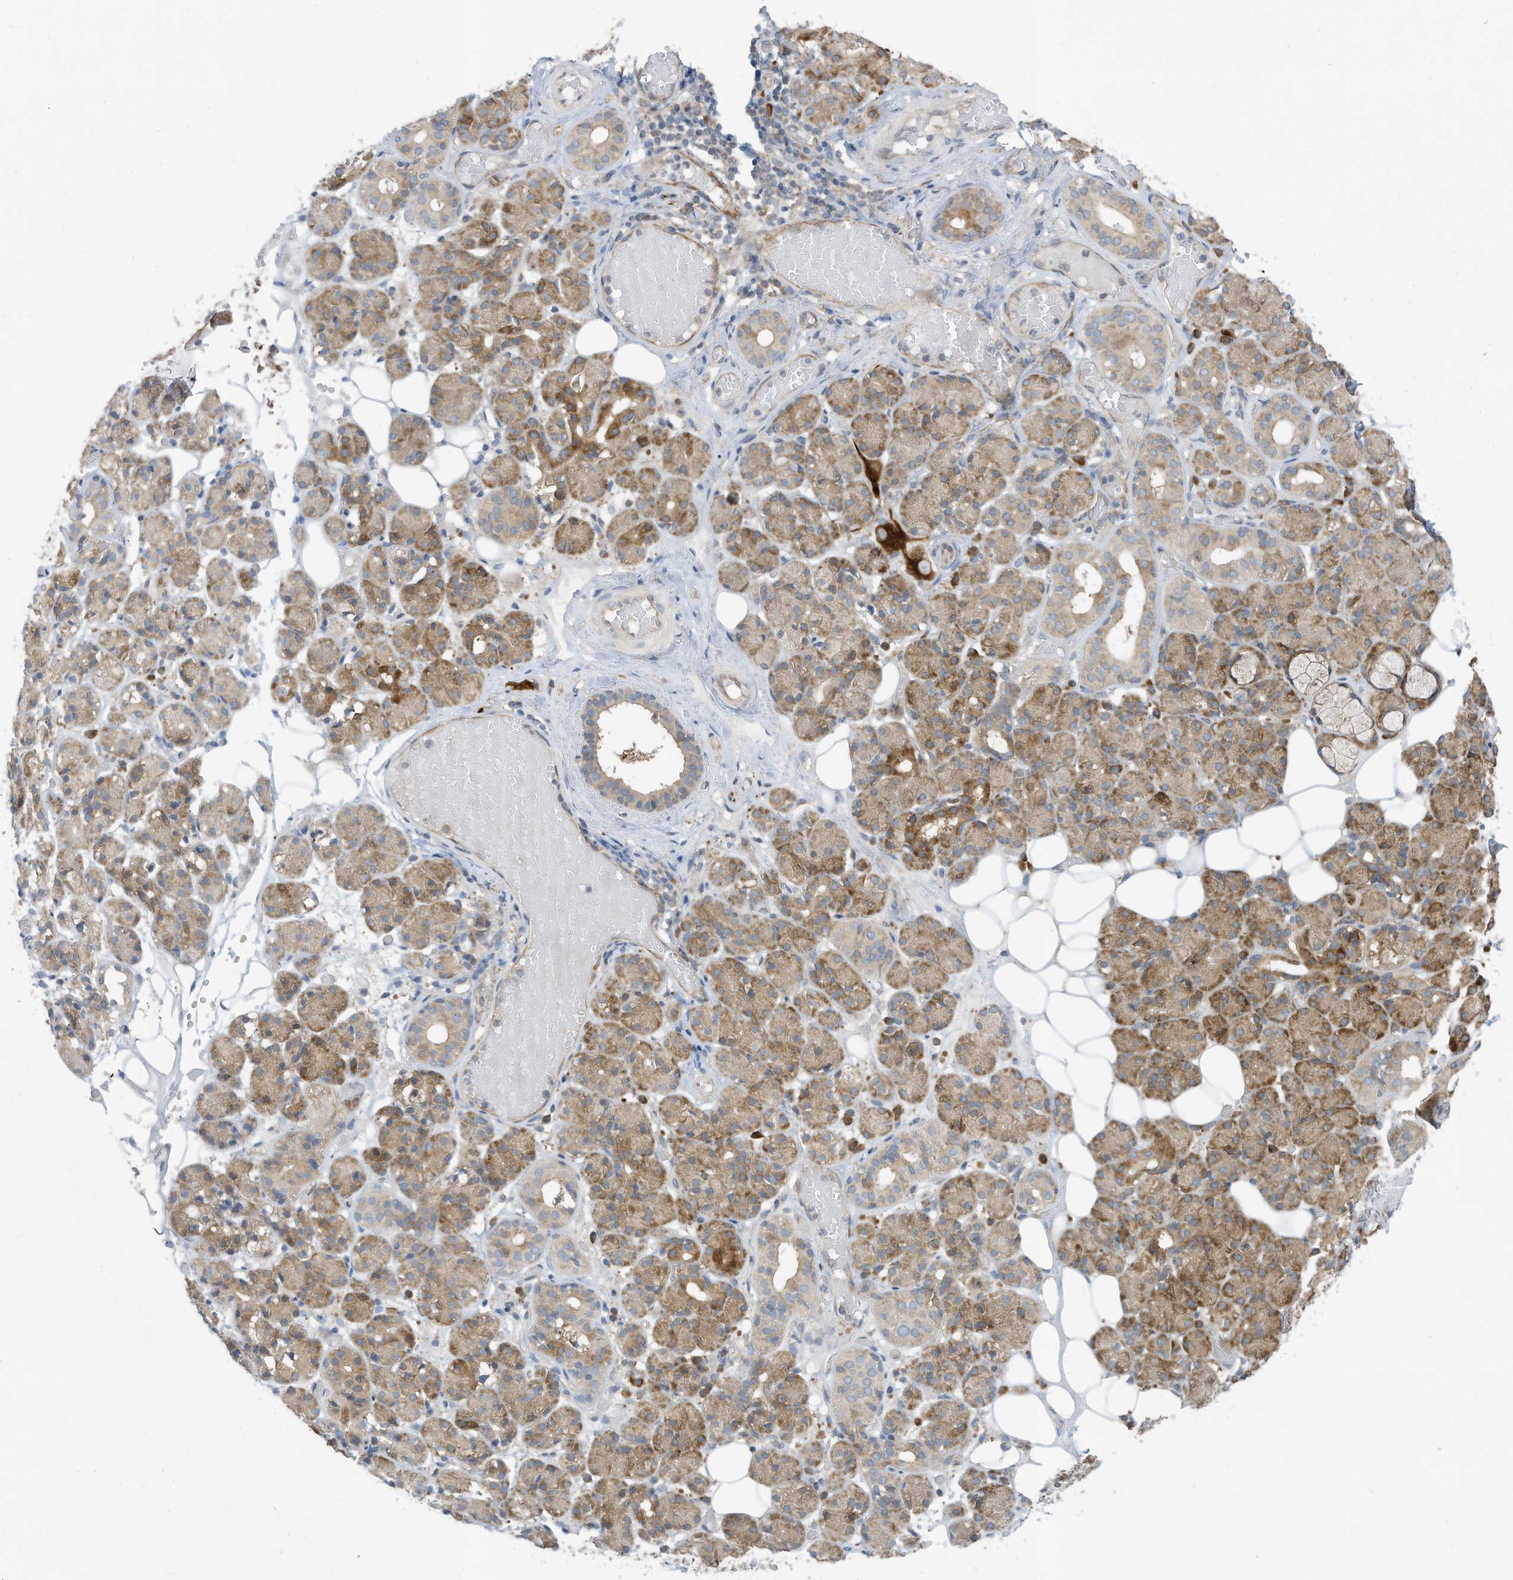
{"staining": {"intensity": "moderate", "quantity": "25%-75%", "location": "cytoplasmic/membranous"}, "tissue": "salivary gland", "cell_type": "Glandular cells", "image_type": "normal", "snomed": [{"axis": "morphology", "description": "Normal tissue, NOS"}, {"axis": "topography", "description": "Salivary gland"}], "caption": "Brown immunohistochemical staining in unremarkable salivary gland reveals moderate cytoplasmic/membranous positivity in approximately 25%-75% of glandular cells.", "gene": "USE1", "patient": {"sex": "male", "age": 63}}